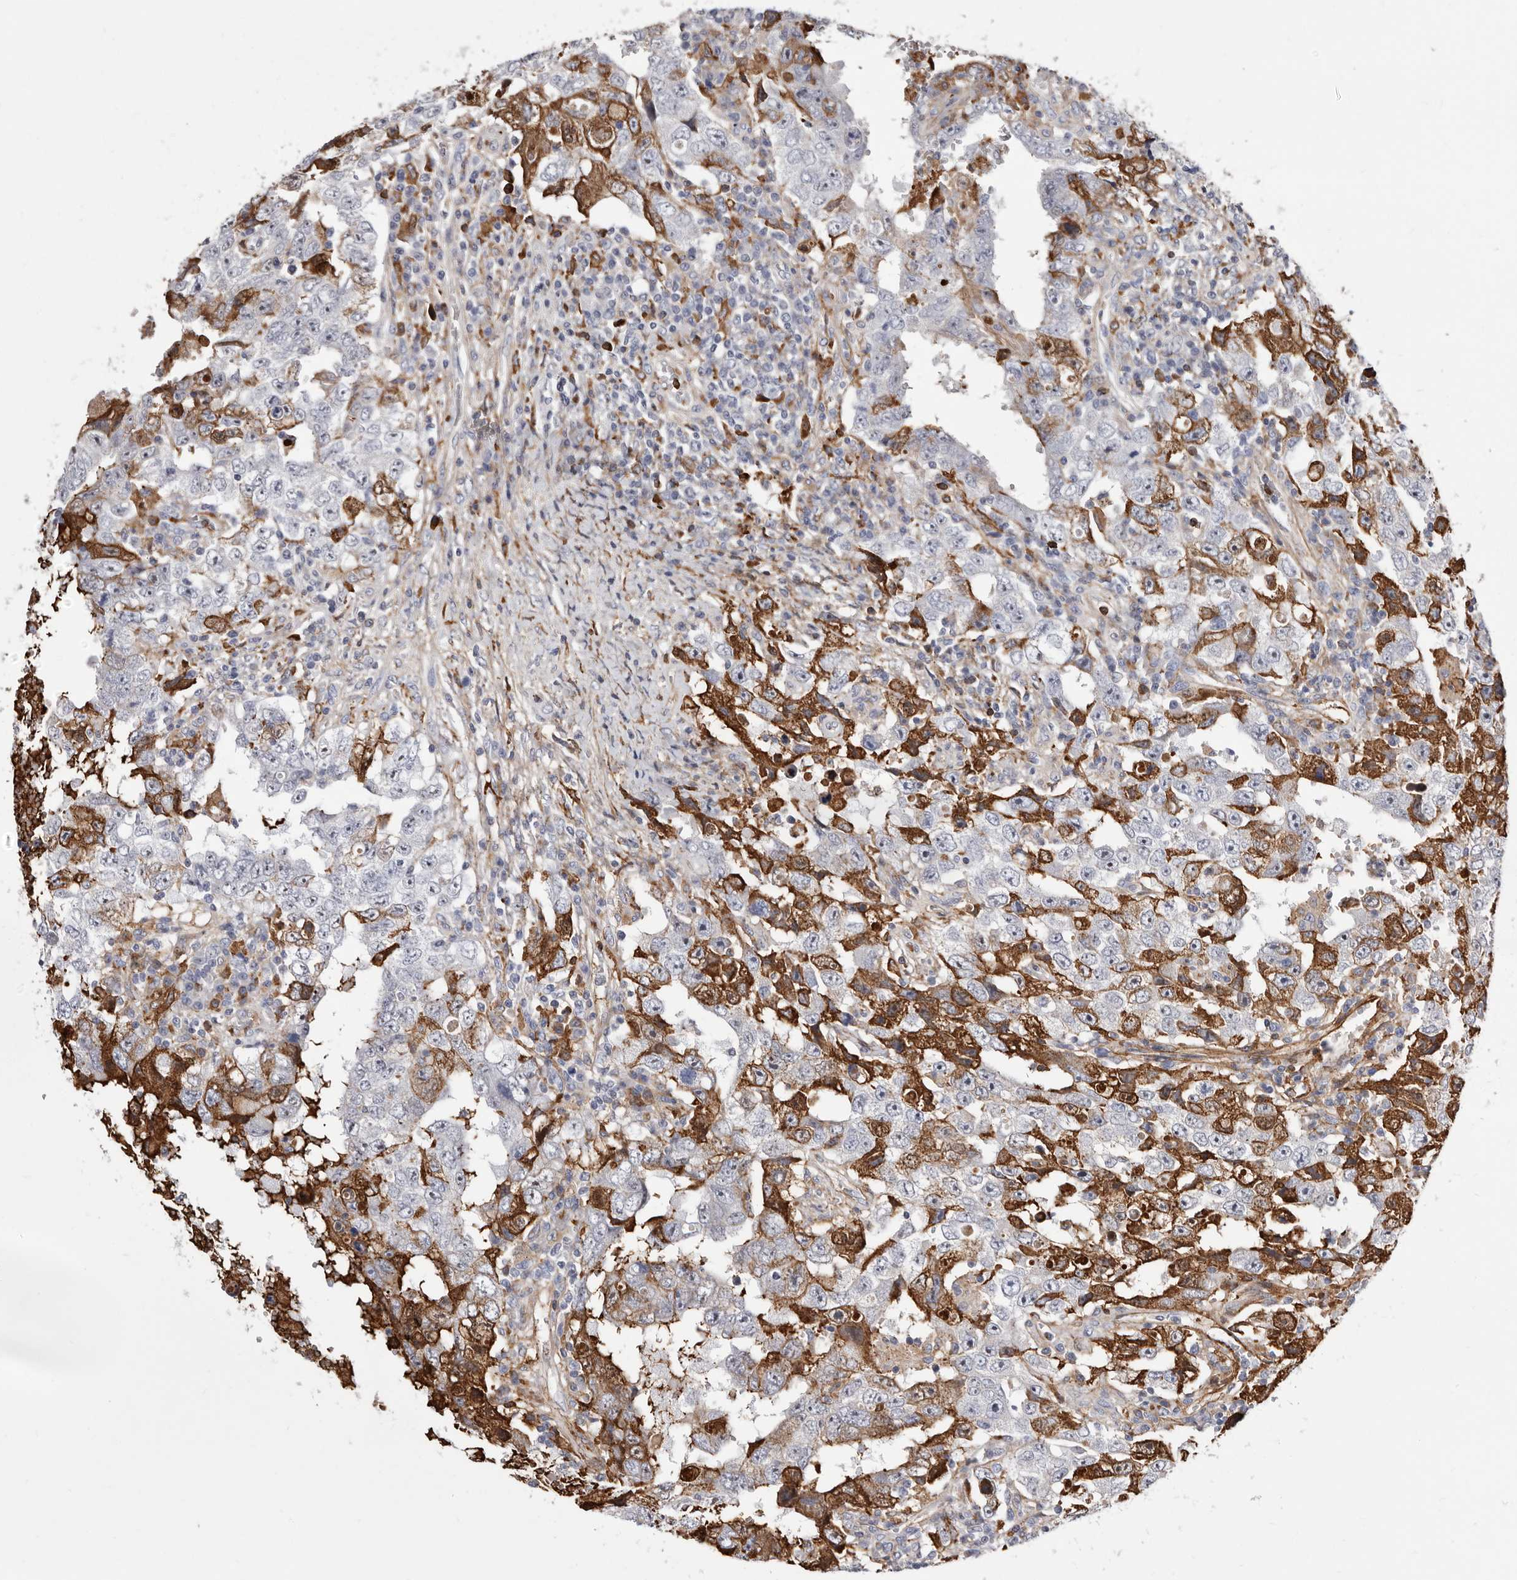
{"staining": {"intensity": "moderate", "quantity": "25%-75%", "location": "cytoplasmic/membranous"}, "tissue": "testis cancer", "cell_type": "Tumor cells", "image_type": "cancer", "snomed": [{"axis": "morphology", "description": "Carcinoma, Embryonal, NOS"}, {"axis": "topography", "description": "Testis"}], "caption": "Immunohistochemistry (DAB (3,3'-diaminobenzidine)) staining of human testis cancer shows moderate cytoplasmic/membranous protein positivity in approximately 25%-75% of tumor cells.", "gene": "NUBPL", "patient": {"sex": "male", "age": 26}}